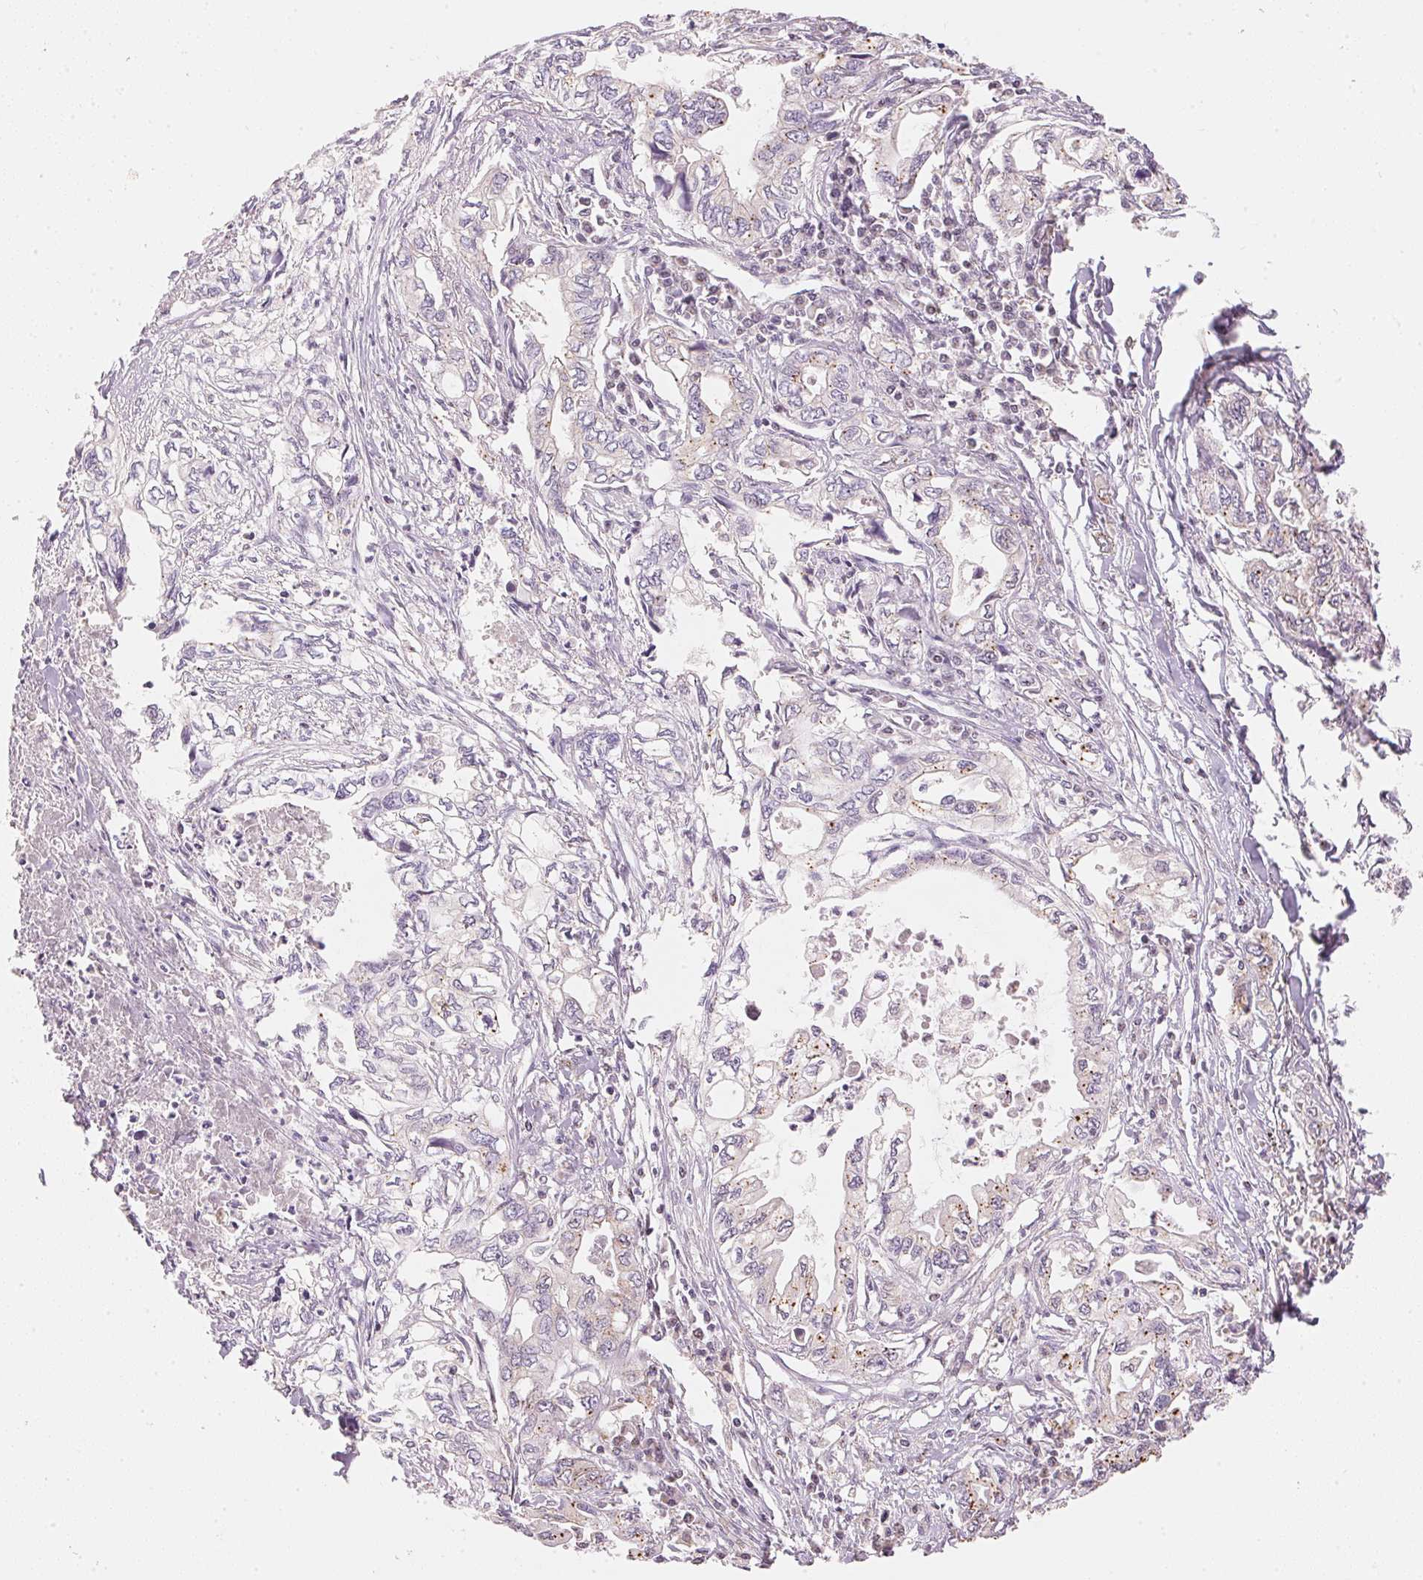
{"staining": {"intensity": "weak", "quantity": "<25%", "location": "cytoplasmic/membranous"}, "tissue": "pancreatic cancer", "cell_type": "Tumor cells", "image_type": "cancer", "snomed": [{"axis": "morphology", "description": "Adenocarcinoma, NOS"}, {"axis": "topography", "description": "Pancreas"}], "caption": "A high-resolution photomicrograph shows immunohistochemistry (IHC) staining of pancreatic cancer, which reveals no significant expression in tumor cells.", "gene": "HOXB13", "patient": {"sex": "male", "age": 68}}